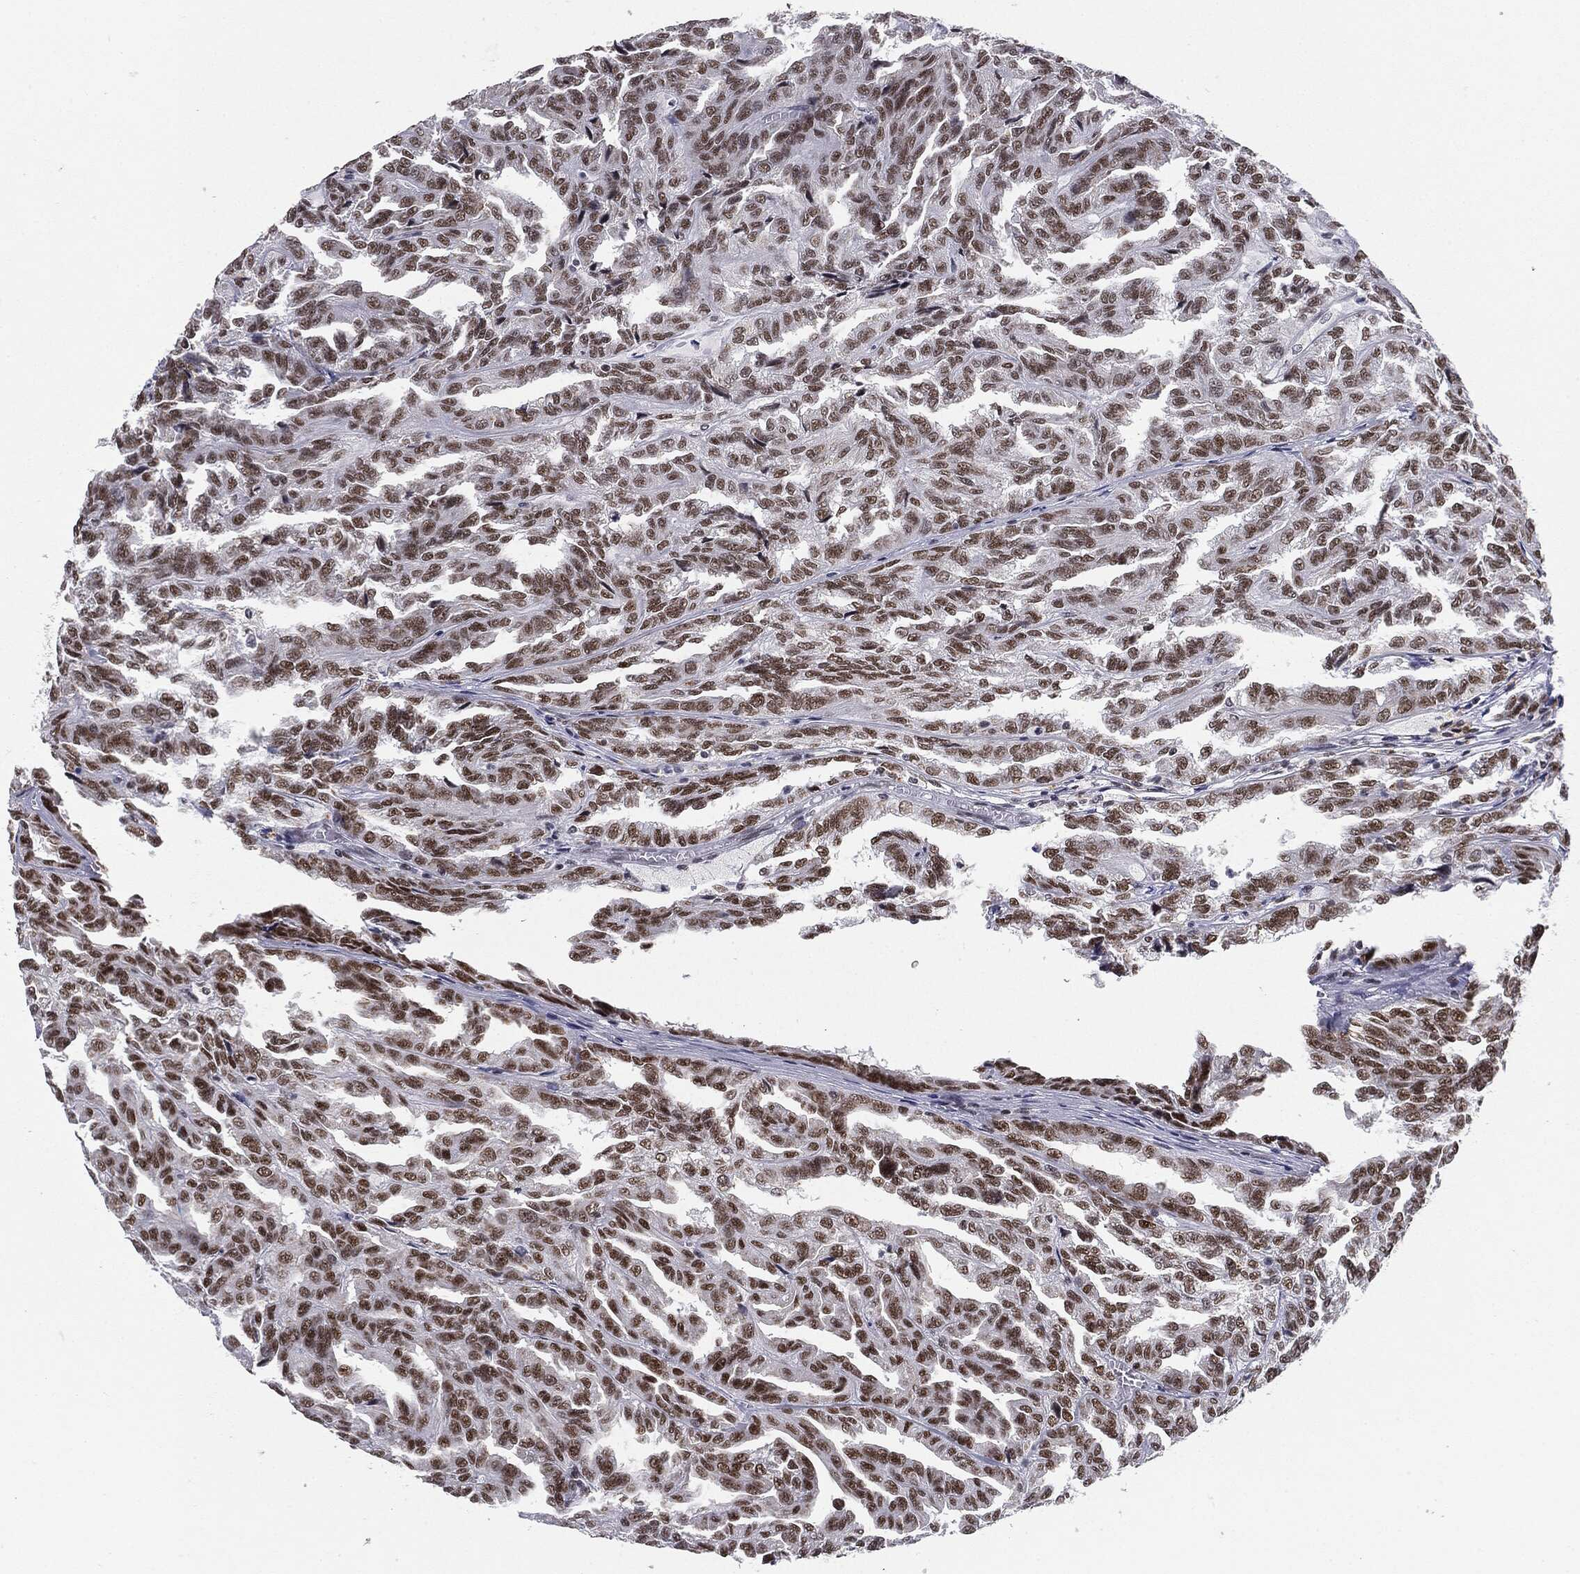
{"staining": {"intensity": "moderate", "quantity": ">75%", "location": "nuclear"}, "tissue": "renal cancer", "cell_type": "Tumor cells", "image_type": "cancer", "snomed": [{"axis": "morphology", "description": "Adenocarcinoma, NOS"}, {"axis": "topography", "description": "Kidney"}], "caption": "Tumor cells exhibit medium levels of moderate nuclear staining in about >75% of cells in renal adenocarcinoma.", "gene": "MDC1", "patient": {"sex": "male", "age": 79}}